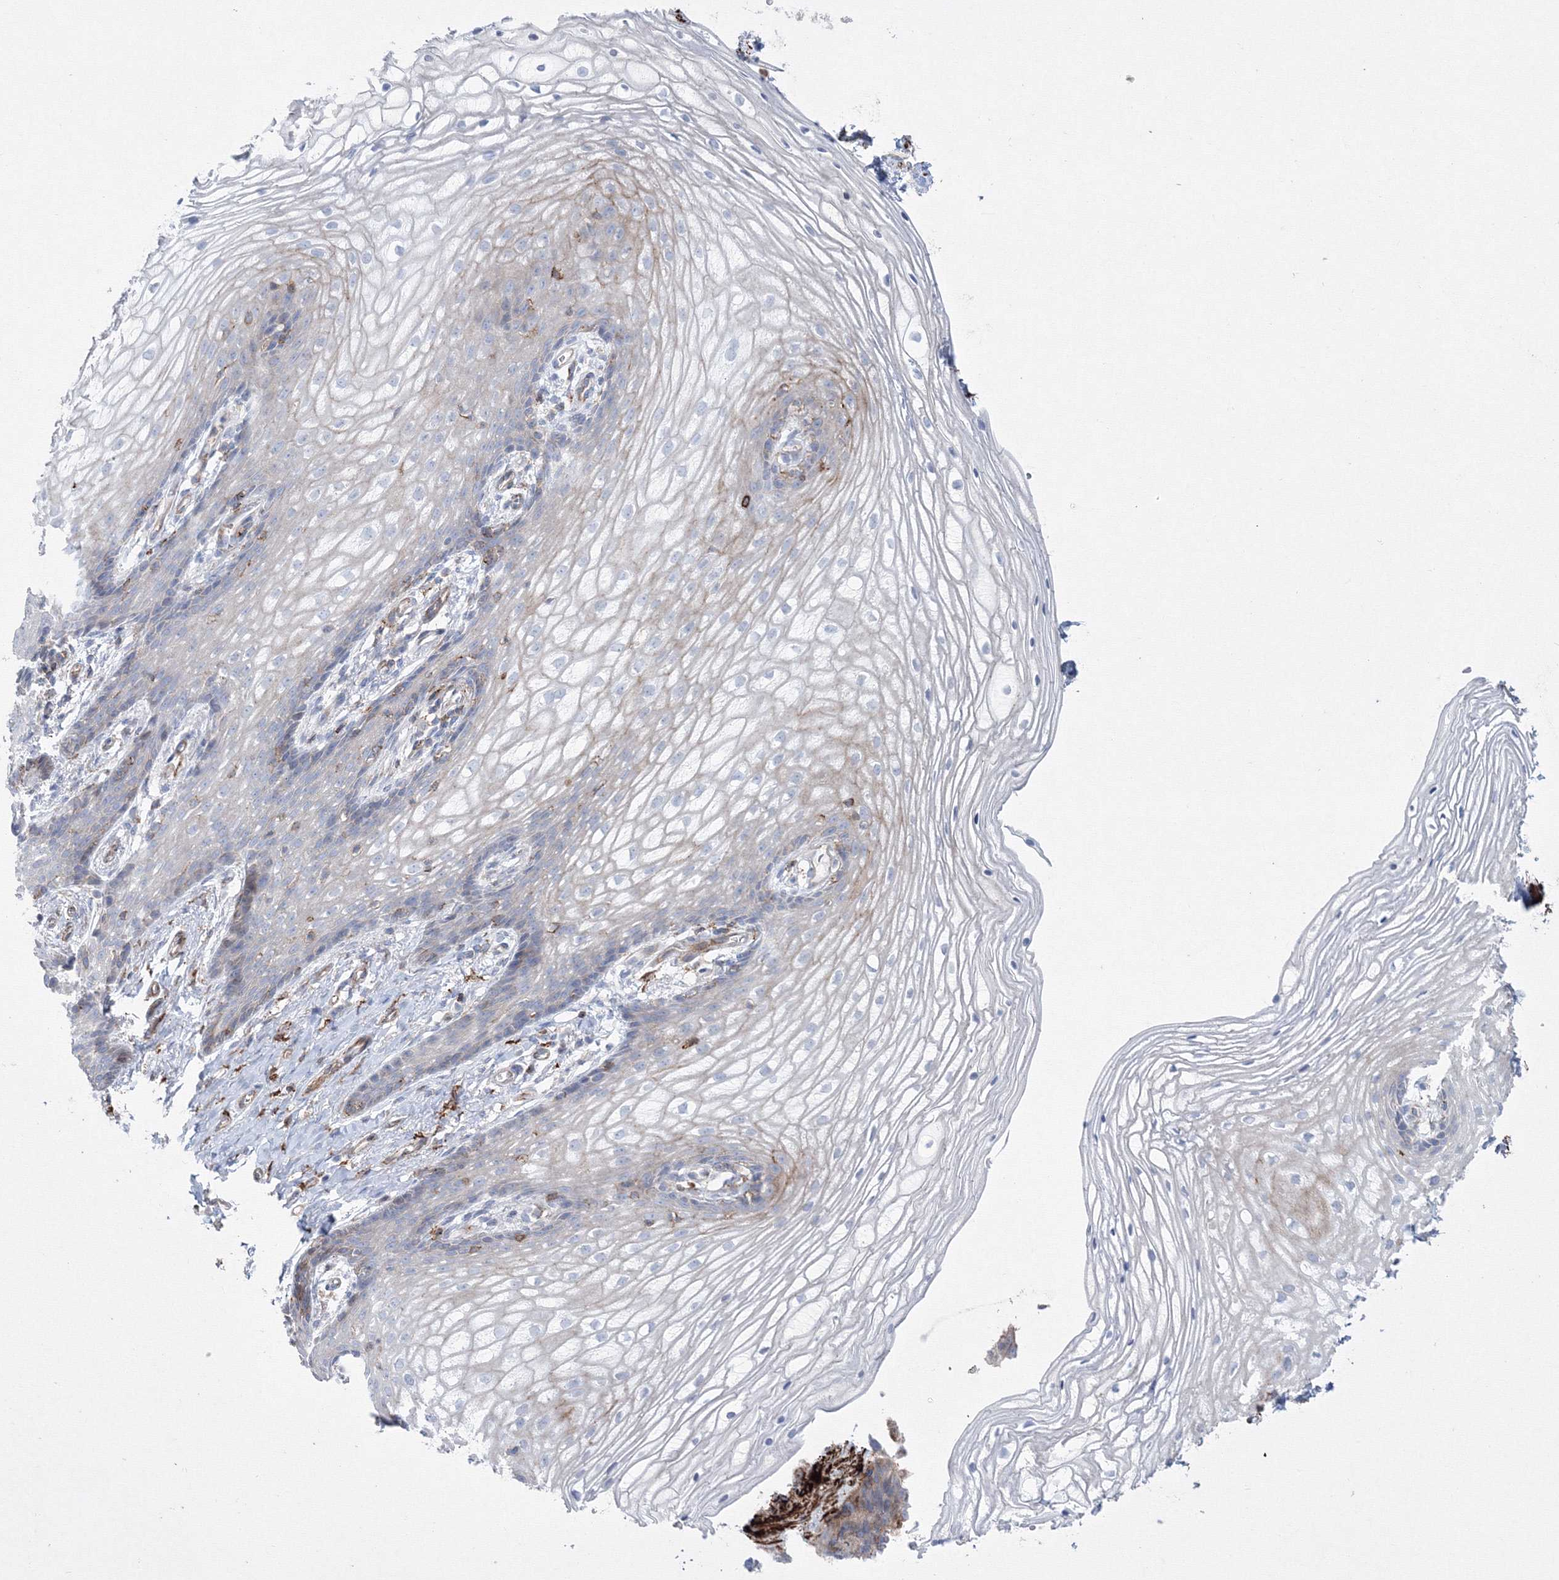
{"staining": {"intensity": "negative", "quantity": "none", "location": "none"}, "tissue": "vagina", "cell_type": "Squamous epithelial cells", "image_type": "normal", "snomed": [{"axis": "morphology", "description": "Normal tissue, NOS"}, {"axis": "topography", "description": "Vagina"}], "caption": "Vagina stained for a protein using immunohistochemistry shows no staining squamous epithelial cells.", "gene": "GPR82", "patient": {"sex": "female", "age": 60}}